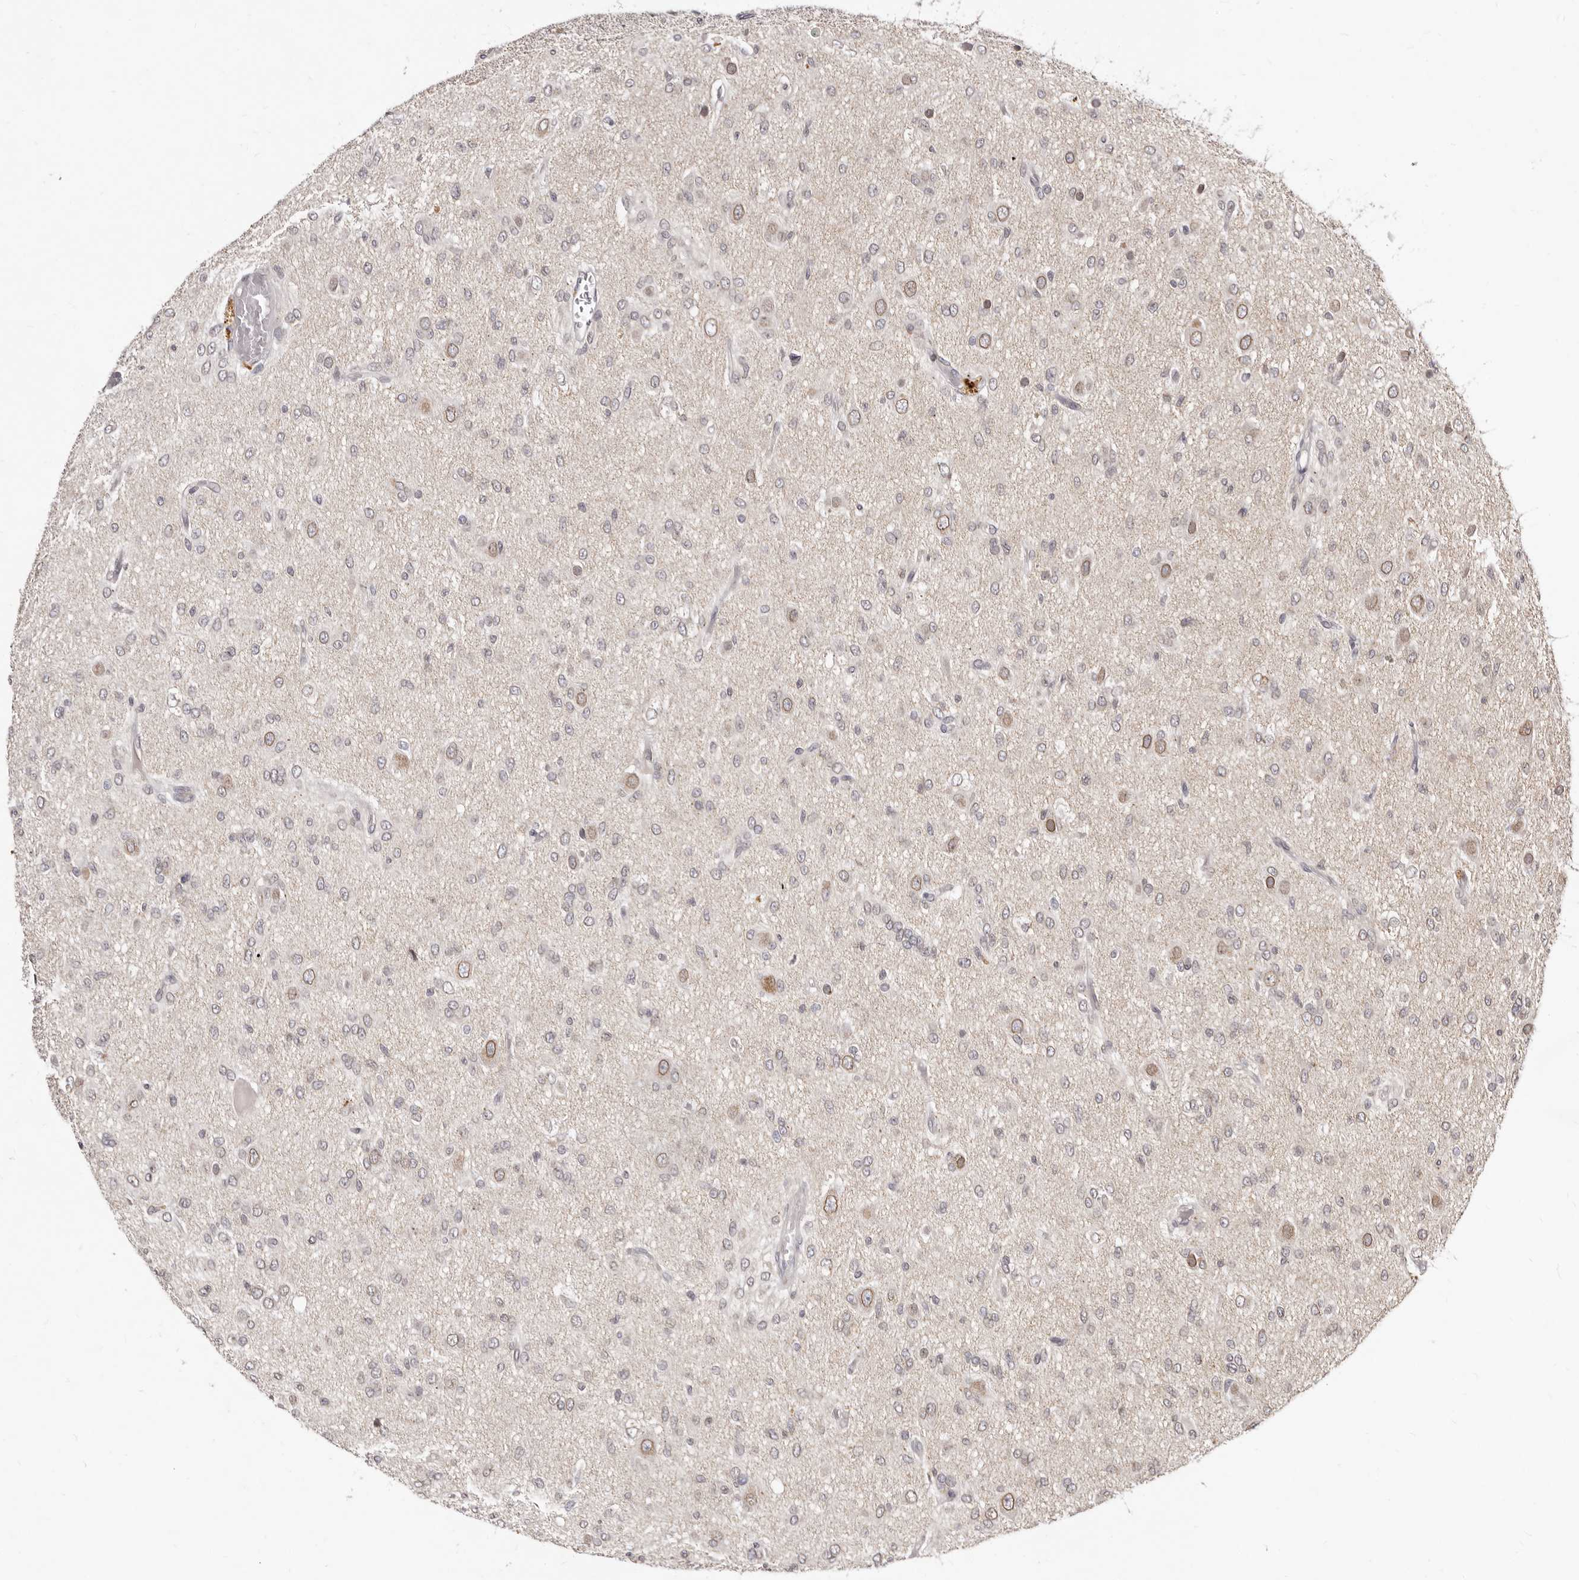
{"staining": {"intensity": "moderate", "quantity": "<25%", "location": "nuclear"}, "tissue": "glioma", "cell_type": "Tumor cells", "image_type": "cancer", "snomed": [{"axis": "morphology", "description": "Glioma, malignant, High grade"}, {"axis": "topography", "description": "Brain"}], "caption": "Immunohistochemistry of high-grade glioma (malignant) demonstrates low levels of moderate nuclear positivity in about <25% of tumor cells. Using DAB (3,3'-diaminobenzidine) (brown) and hematoxylin (blue) stains, captured at high magnification using brightfield microscopy.", "gene": "LCORL", "patient": {"sex": "female", "age": 59}}